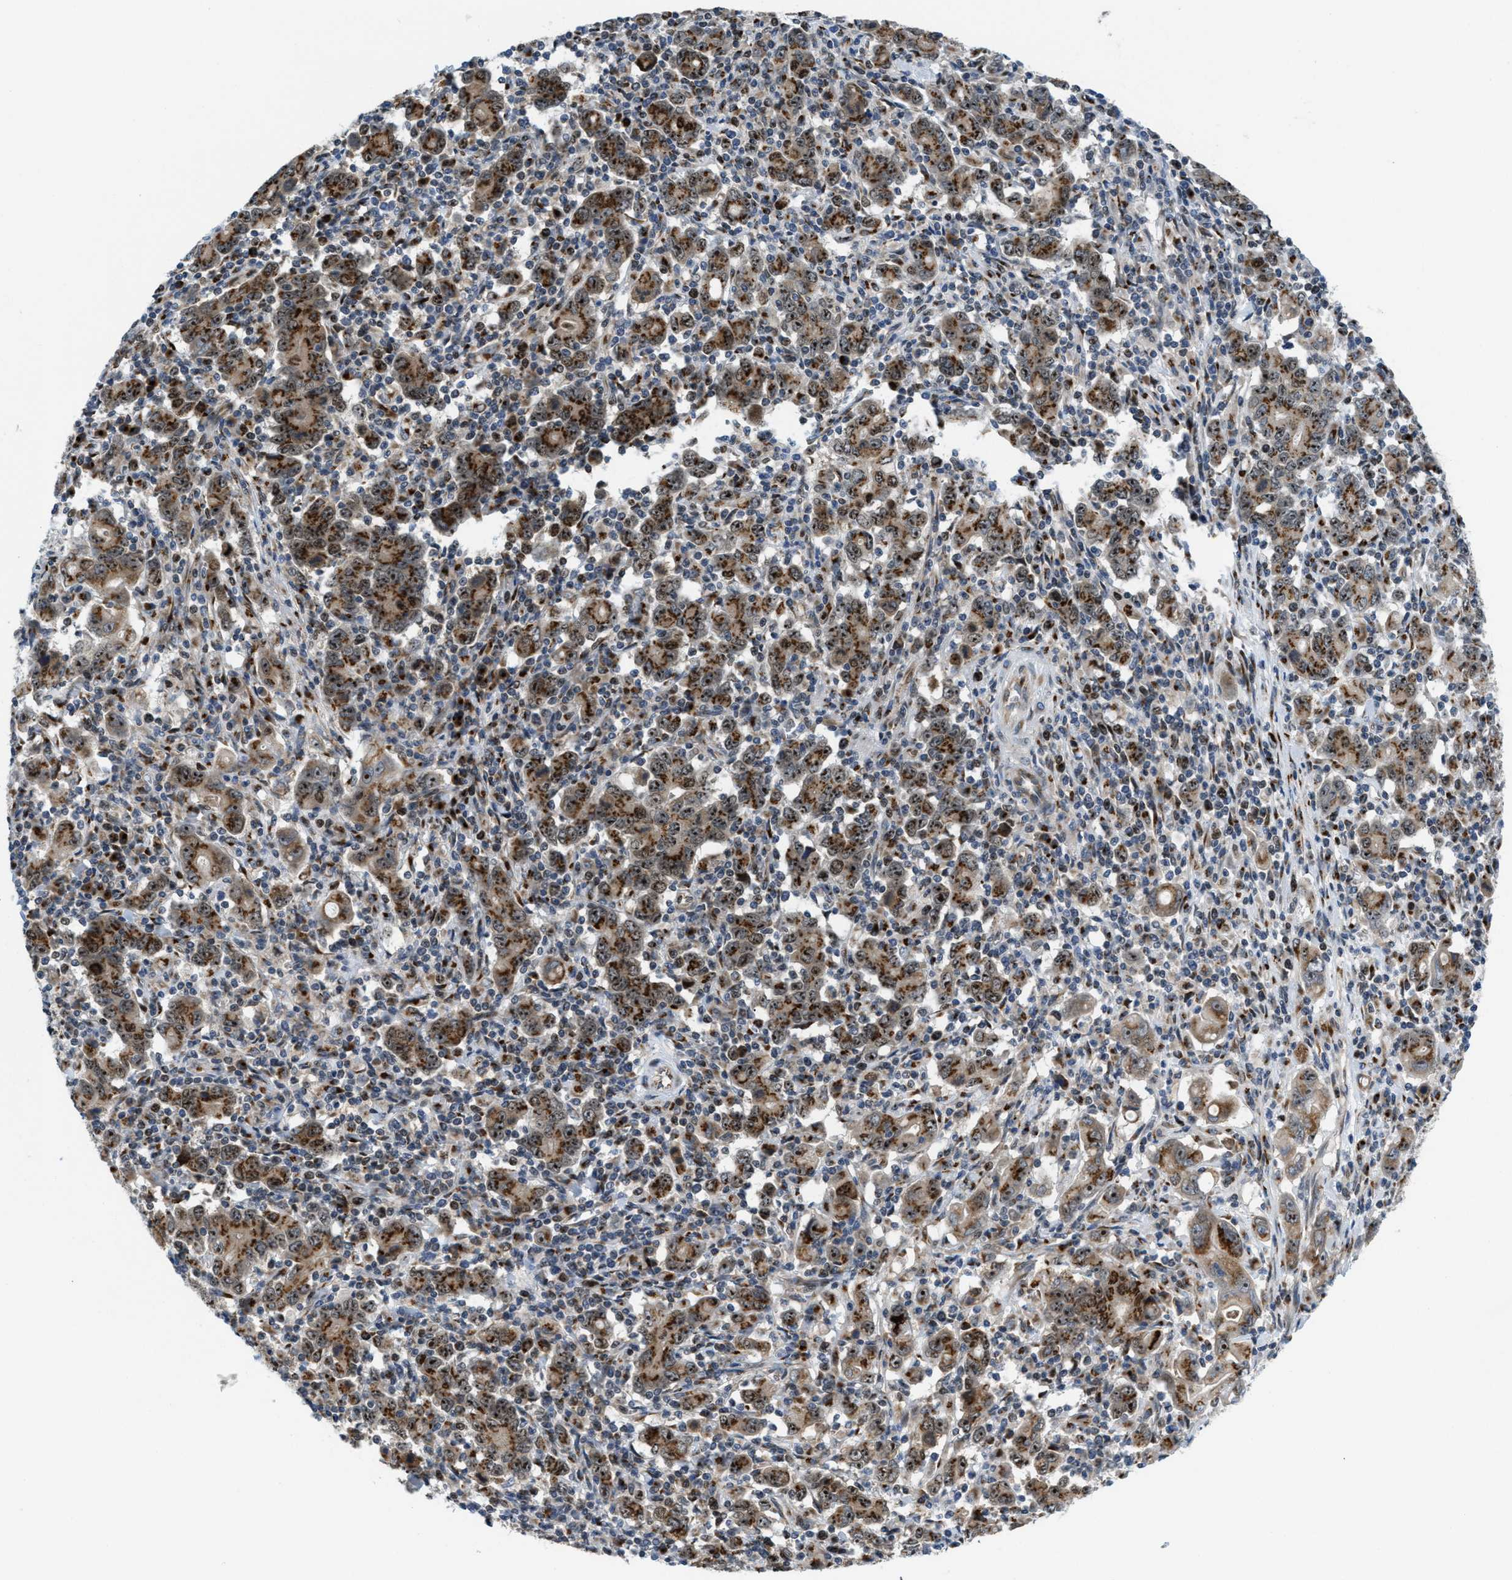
{"staining": {"intensity": "moderate", "quantity": ">75%", "location": "cytoplasmic/membranous,nuclear"}, "tissue": "stomach cancer", "cell_type": "Tumor cells", "image_type": "cancer", "snomed": [{"axis": "morphology", "description": "Adenocarcinoma, NOS"}, {"axis": "topography", "description": "Stomach, upper"}], "caption": "Protein expression analysis of human stomach adenocarcinoma reveals moderate cytoplasmic/membranous and nuclear staining in about >75% of tumor cells.", "gene": "SLC38A10", "patient": {"sex": "male", "age": 69}}